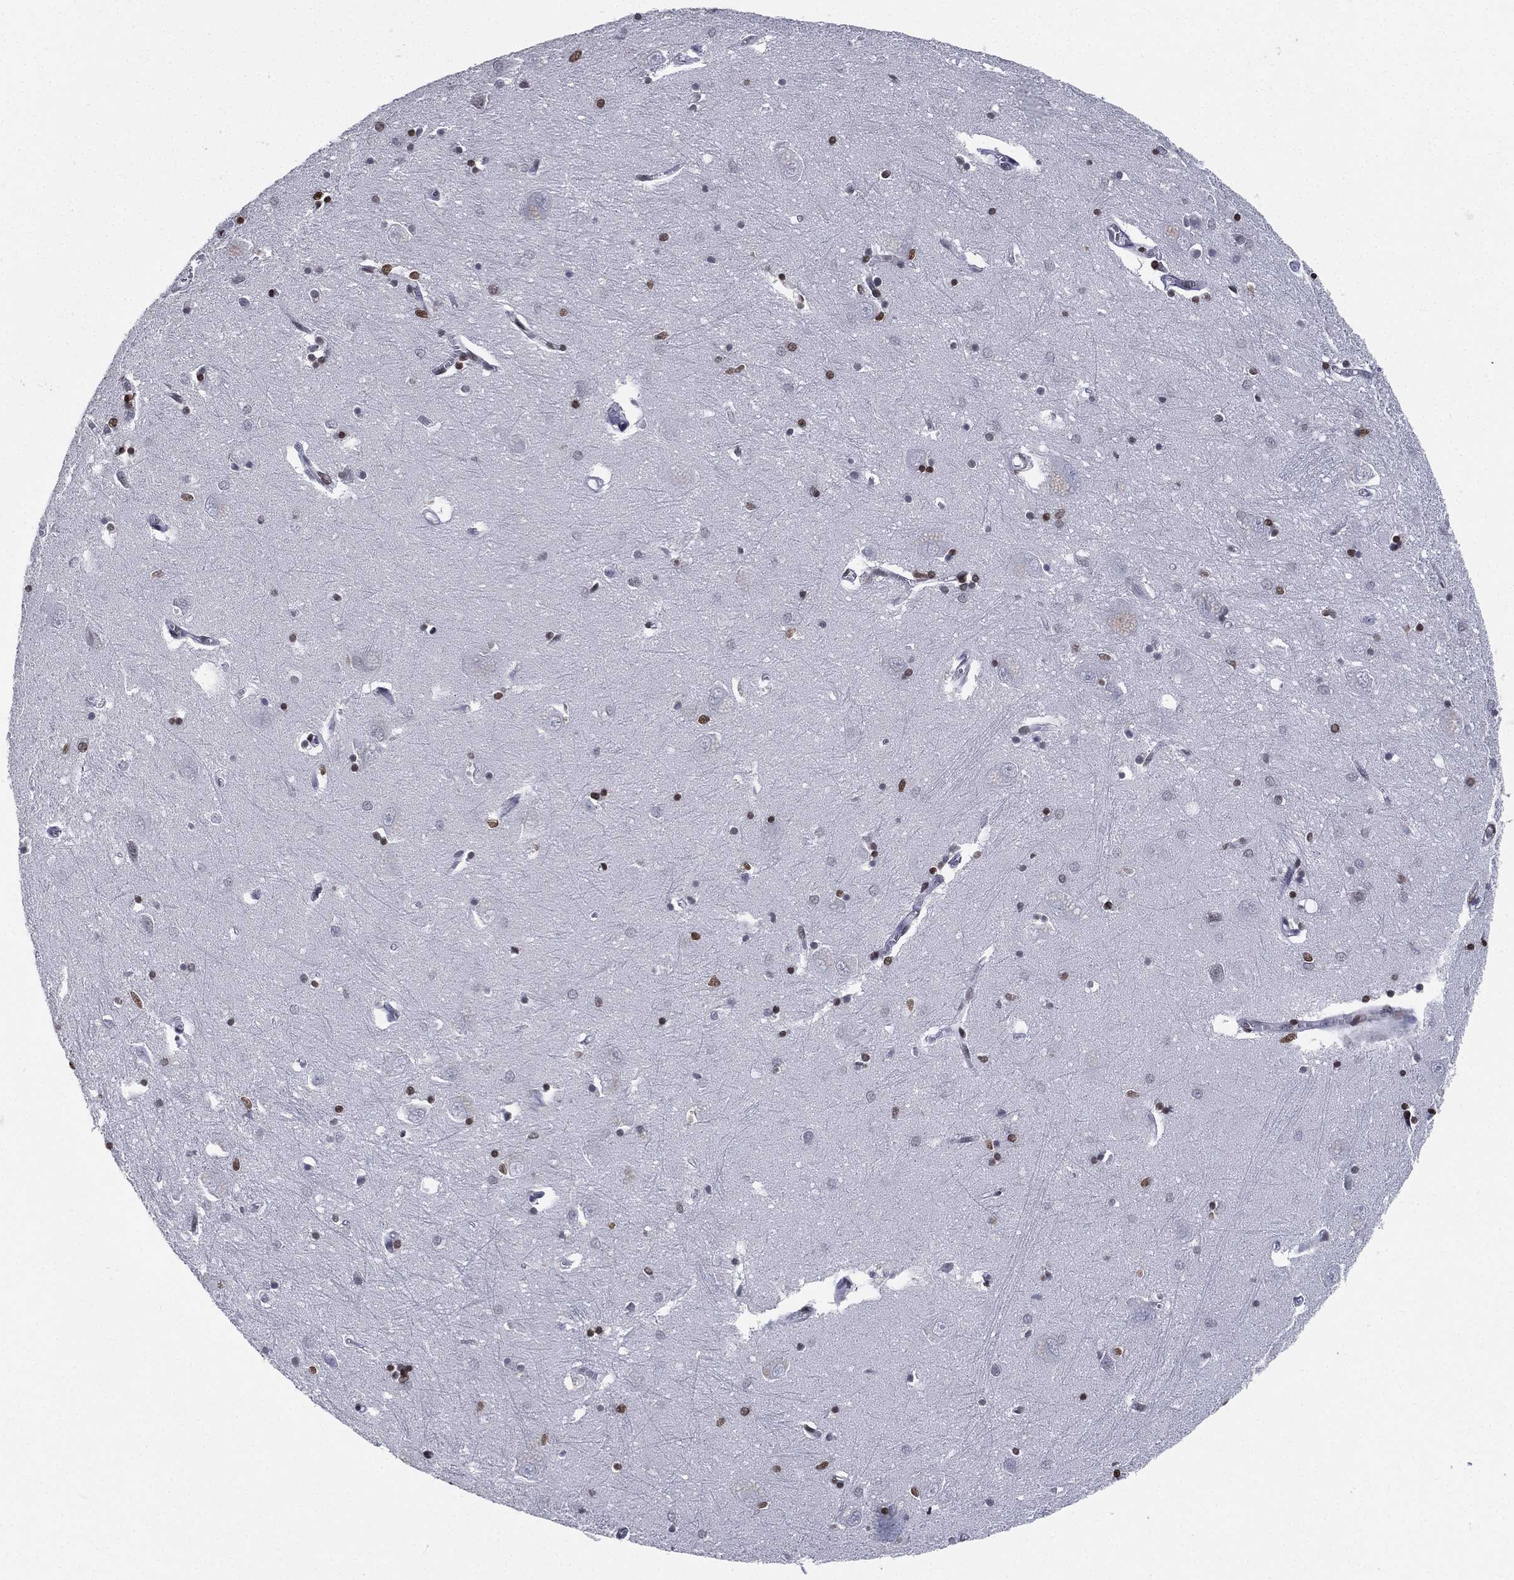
{"staining": {"intensity": "strong", "quantity": "25%-75%", "location": "nuclear"}, "tissue": "caudate", "cell_type": "Glial cells", "image_type": "normal", "snomed": [{"axis": "morphology", "description": "Normal tissue, NOS"}, {"axis": "topography", "description": "Lateral ventricle wall"}], "caption": "Immunohistochemical staining of benign human caudate reveals high levels of strong nuclear positivity in approximately 25%-75% of glial cells. Immunohistochemistry (ihc) stains the protein of interest in brown and the nuclei are stained blue.", "gene": "FUBP3", "patient": {"sex": "male", "age": 54}}